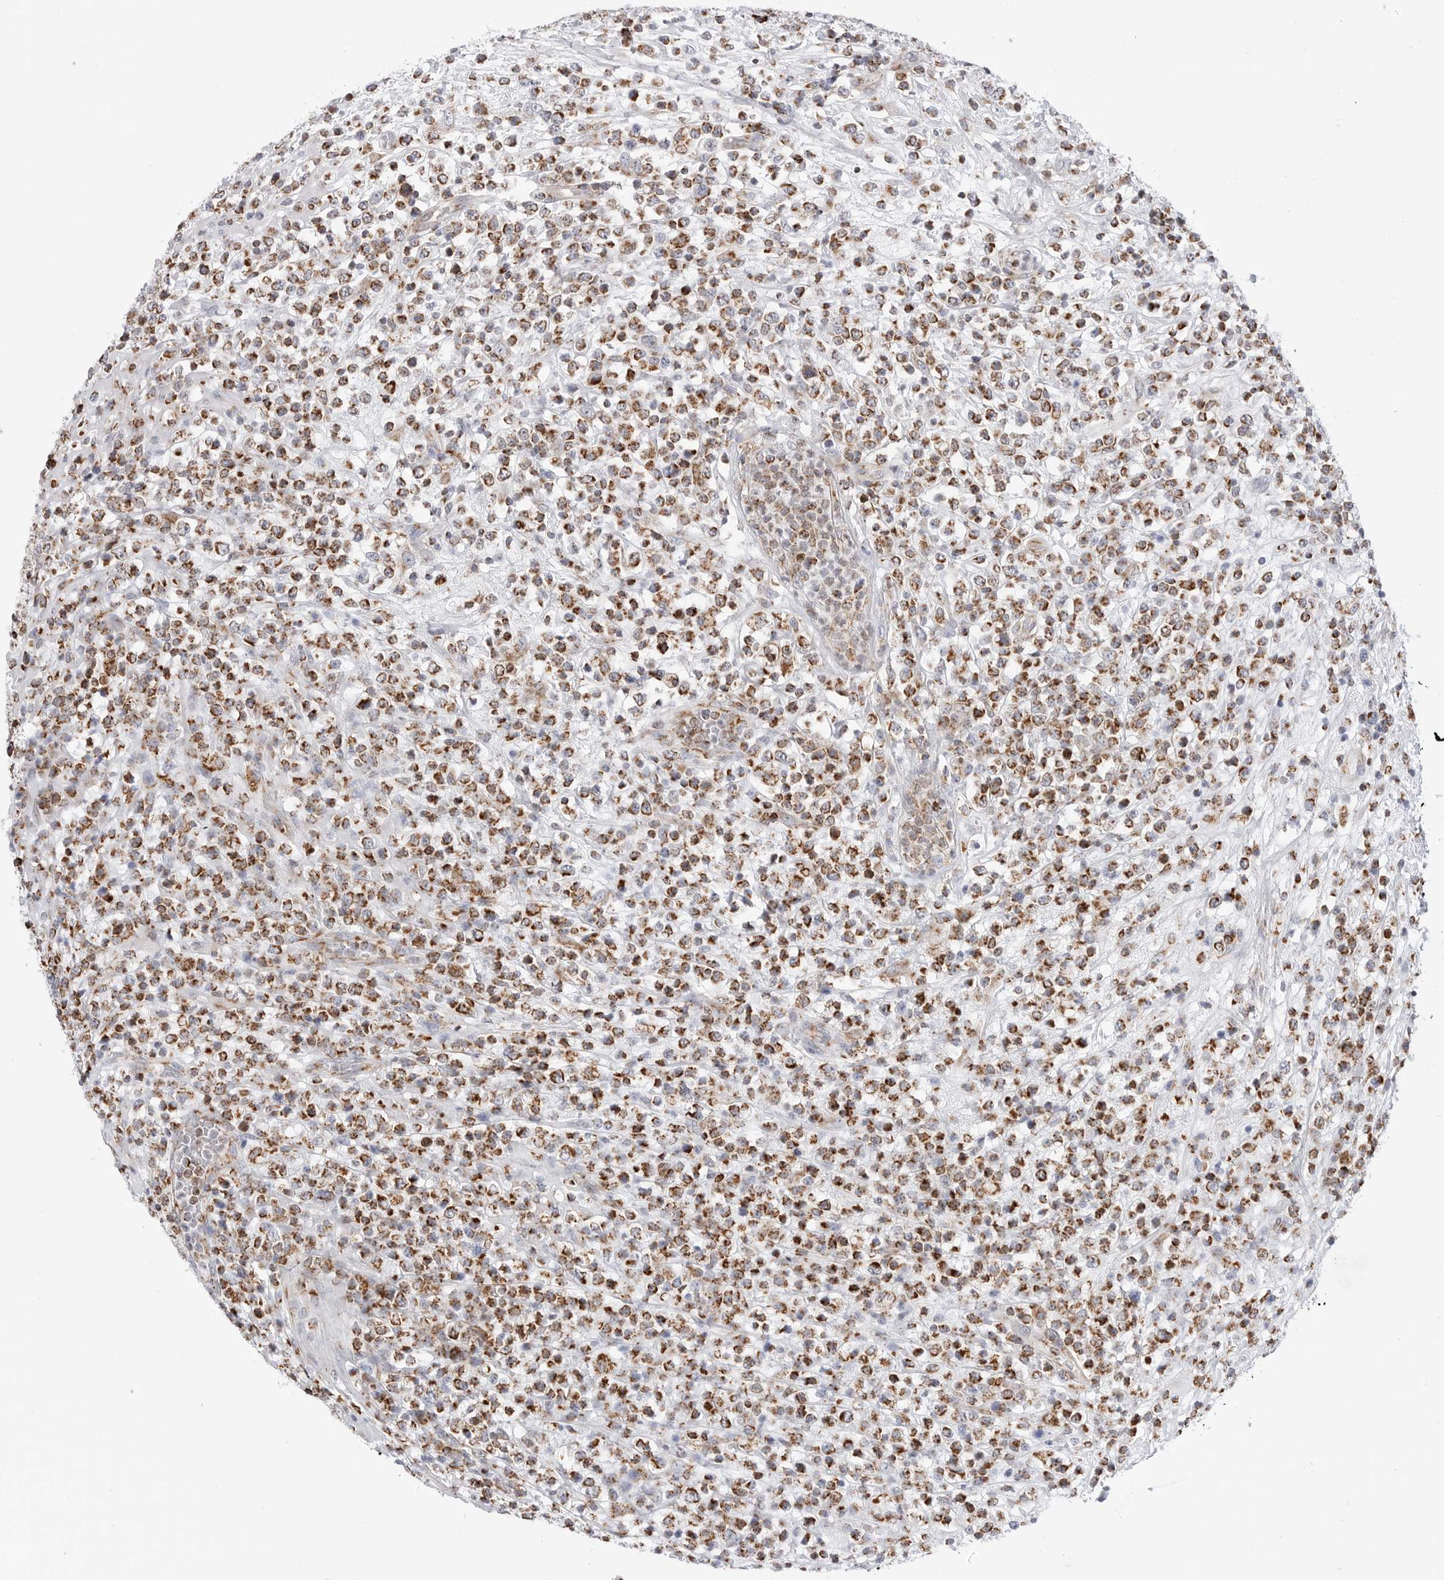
{"staining": {"intensity": "strong", "quantity": ">75%", "location": "cytoplasmic/membranous"}, "tissue": "lymphoma", "cell_type": "Tumor cells", "image_type": "cancer", "snomed": [{"axis": "morphology", "description": "Malignant lymphoma, non-Hodgkin's type, High grade"}, {"axis": "topography", "description": "Colon"}], "caption": "Approximately >75% of tumor cells in human lymphoma show strong cytoplasmic/membranous protein expression as visualized by brown immunohistochemical staining.", "gene": "ATP5IF1", "patient": {"sex": "female", "age": 53}}